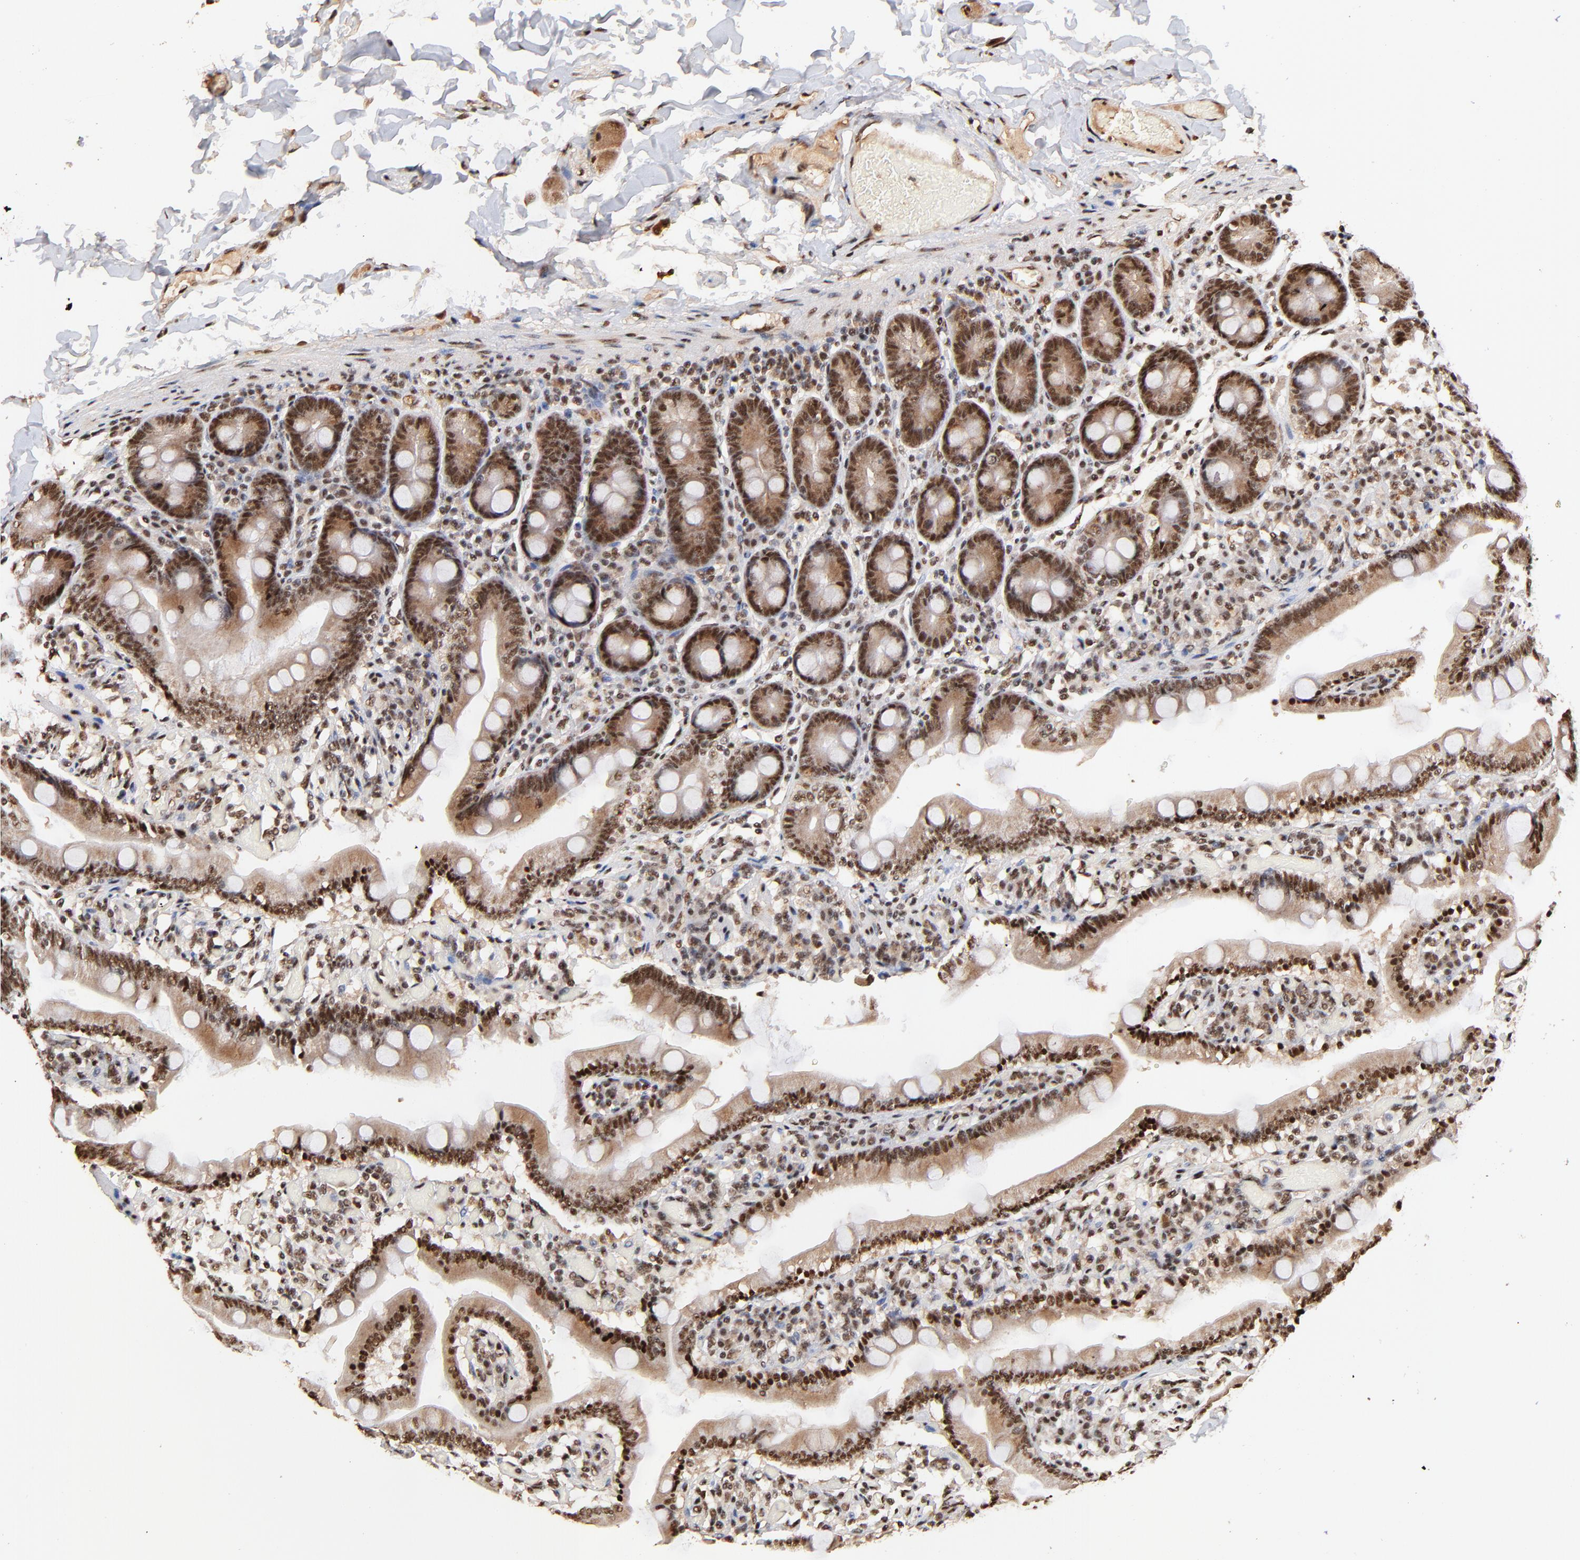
{"staining": {"intensity": "strong", "quantity": ">75%", "location": "cytoplasmic/membranous,nuclear"}, "tissue": "duodenum", "cell_type": "Glandular cells", "image_type": "normal", "snomed": [{"axis": "morphology", "description": "Normal tissue, NOS"}, {"axis": "topography", "description": "Duodenum"}], "caption": "Protein expression by immunohistochemistry displays strong cytoplasmic/membranous,nuclear positivity in approximately >75% of glandular cells in normal duodenum.", "gene": "MED12", "patient": {"sex": "male", "age": 66}}